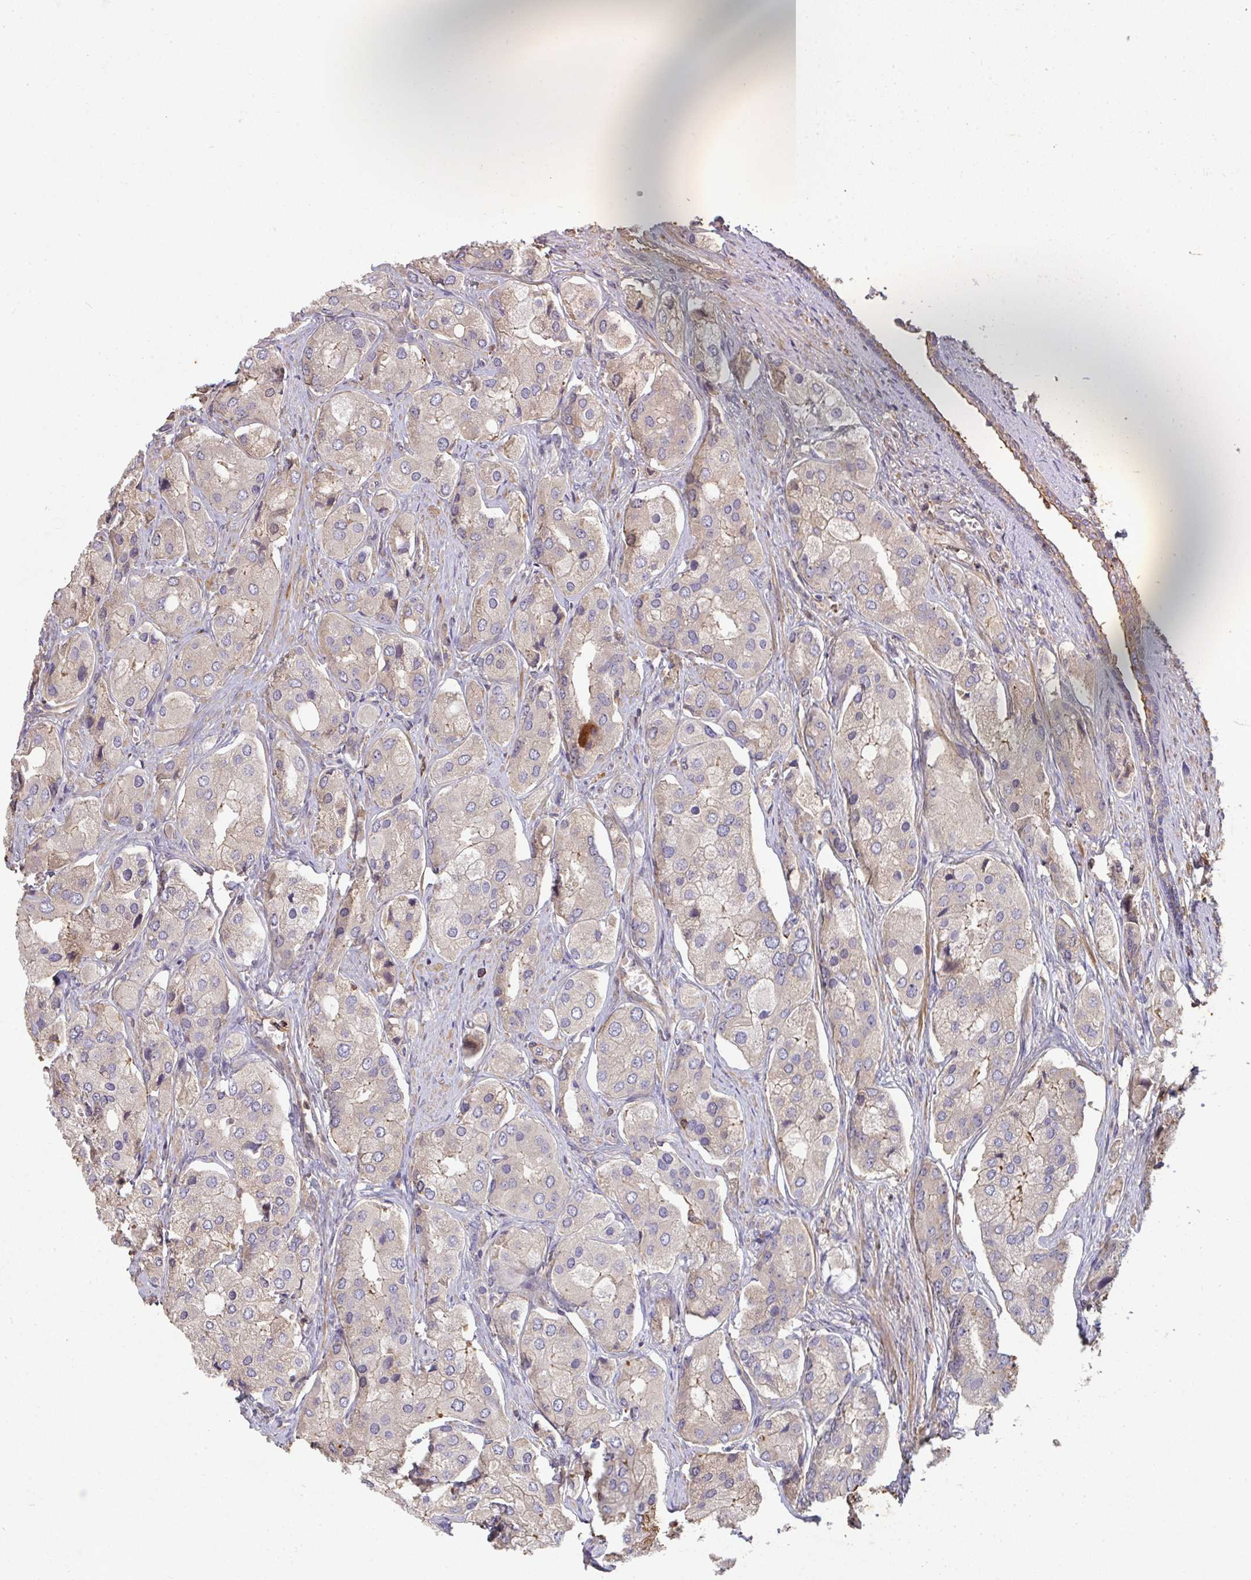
{"staining": {"intensity": "moderate", "quantity": "<25%", "location": "cytoplasmic/membranous"}, "tissue": "prostate cancer", "cell_type": "Tumor cells", "image_type": "cancer", "snomed": [{"axis": "morphology", "description": "Adenocarcinoma, Low grade"}, {"axis": "topography", "description": "Prostate"}], "caption": "An immunohistochemistry micrograph of tumor tissue is shown. Protein staining in brown shows moderate cytoplasmic/membranous positivity in prostate cancer (low-grade adenocarcinoma) within tumor cells.", "gene": "TNMD", "patient": {"sex": "male", "age": 69}}